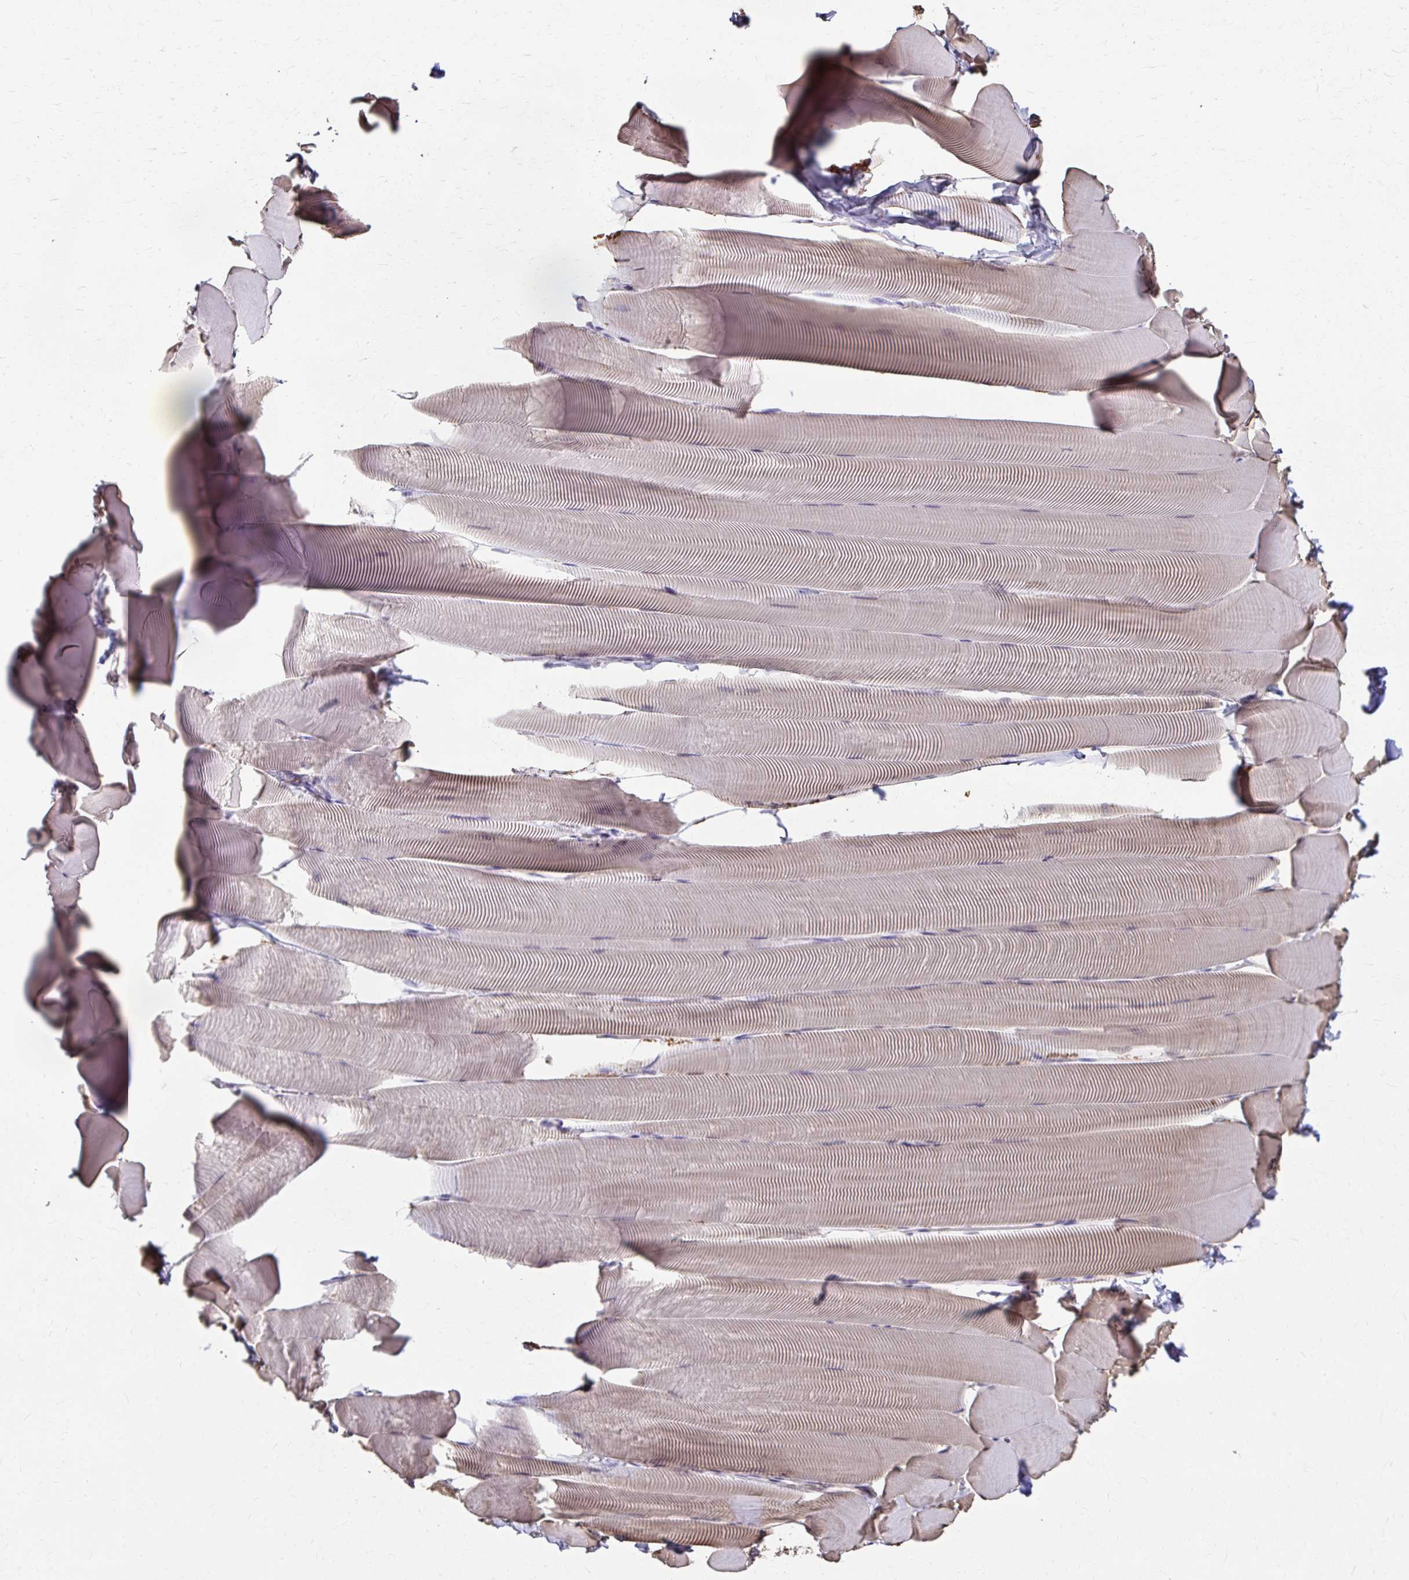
{"staining": {"intensity": "weak", "quantity": "25%-75%", "location": "cytoplasmic/membranous"}, "tissue": "skeletal muscle", "cell_type": "Myocytes", "image_type": "normal", "snomed": [{"axis": "morphology", "description": "Normal tissue, NOS"}, {"axis": "topography", "description": "Skeletal muscle"}], "caption": "A high-resolution micrograph shows immunohistochemistry (IHC) staining of unremarkable skeletal muscle, which demonstrates weak cytoplasmic/membranous staining in approximately 25%-75% of myocytes. (Brightfield microscopy of DAB IHC at high magnification).", "gene": "ING4", "patient": {"sex": "male", "age": 25}}